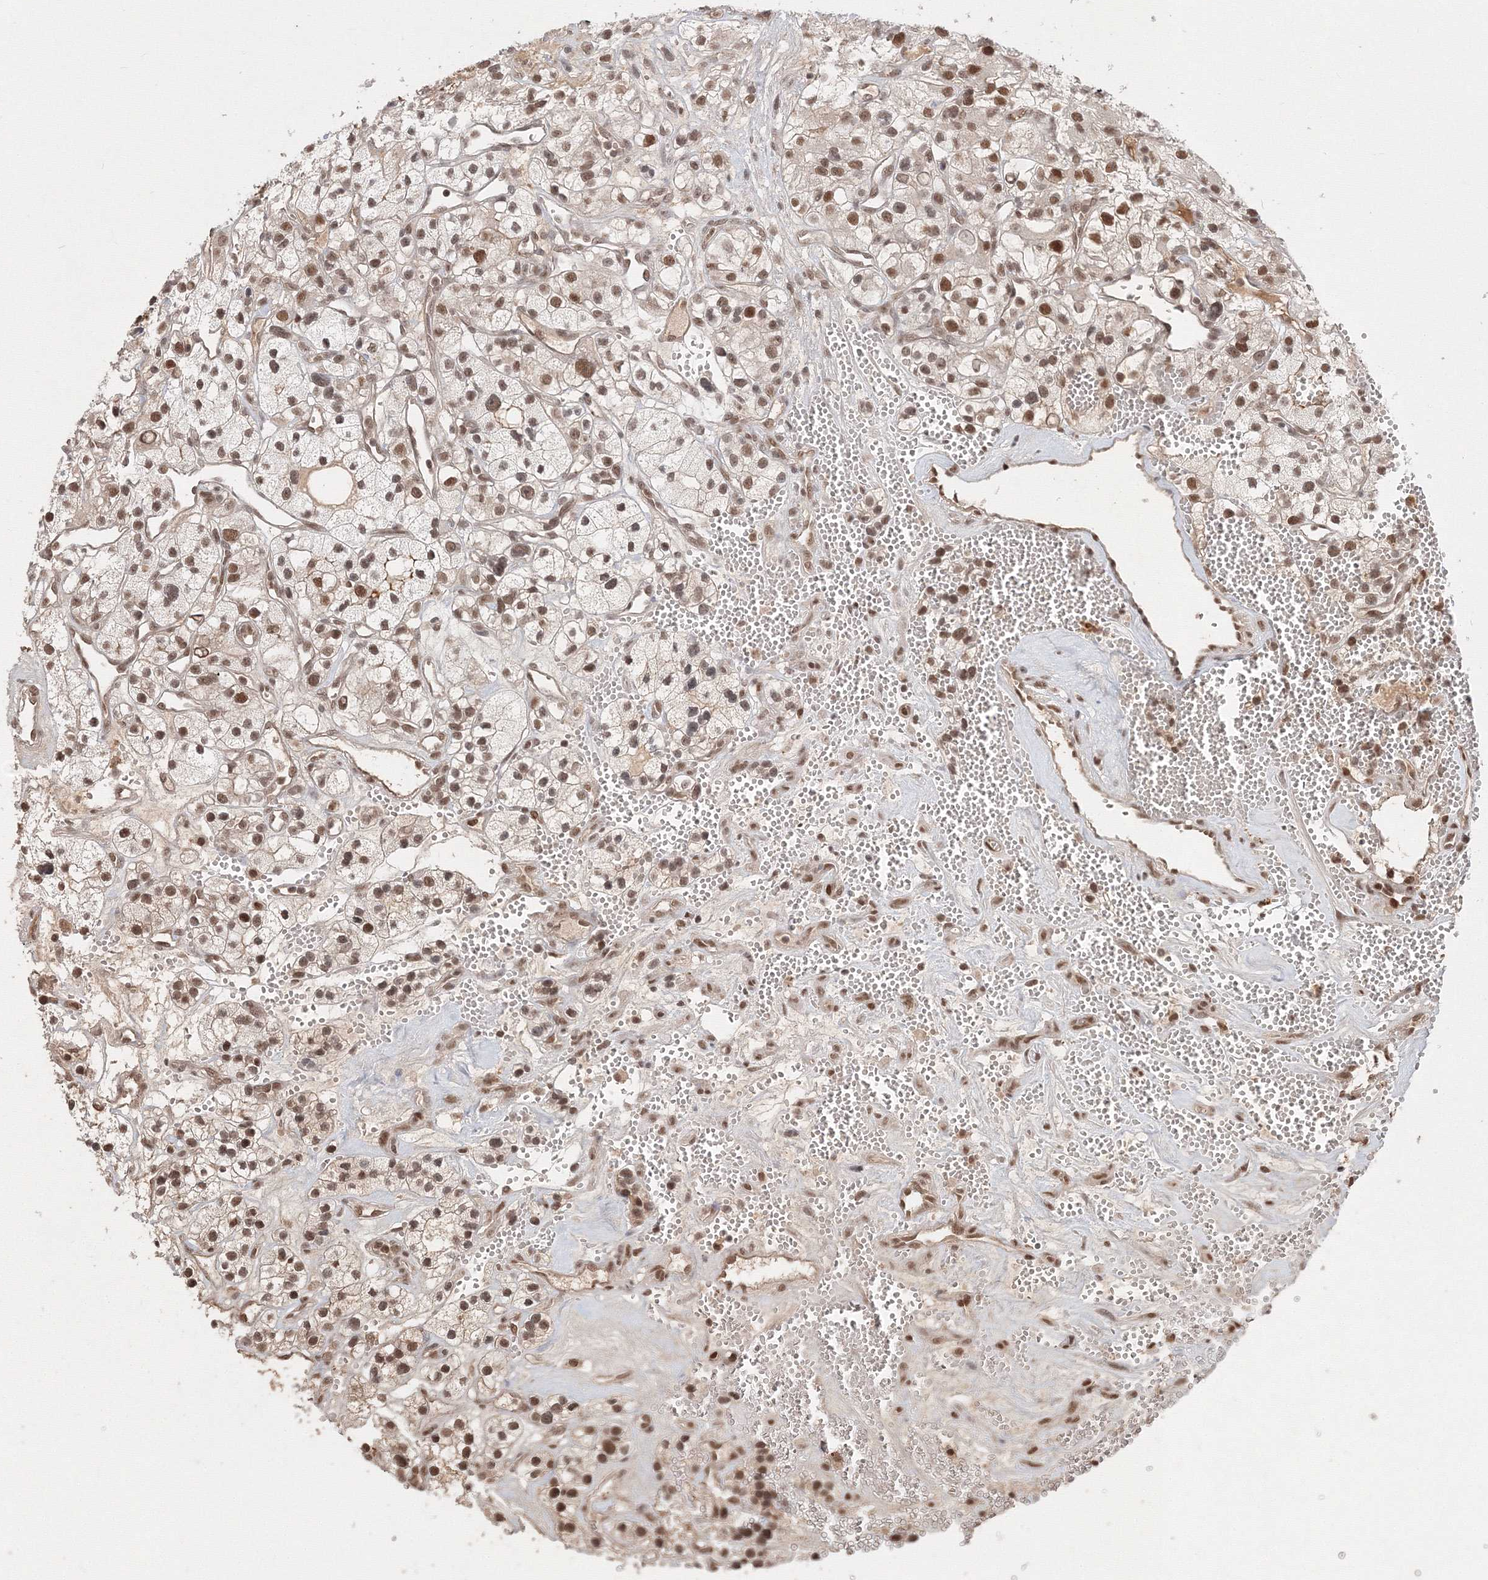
{"staining": {"intensity": "moderate", "quantity": ">75%", "location": "nuclear"}, "tissue": "renal cancer", "cell_type": "Tumor cells", "image_type": "cancer", "snomed": [{"axis": "morphology", "description": "Adenocarcinoma, NOS"}, {"axis": "topography", "description": "Kidney"}], "caption": "Renal cancer stained for a protein displays moderate nuclear positivity in tumor cells.", "gene": "IWS1", "patient": {"sex": "female", "age": 57}}